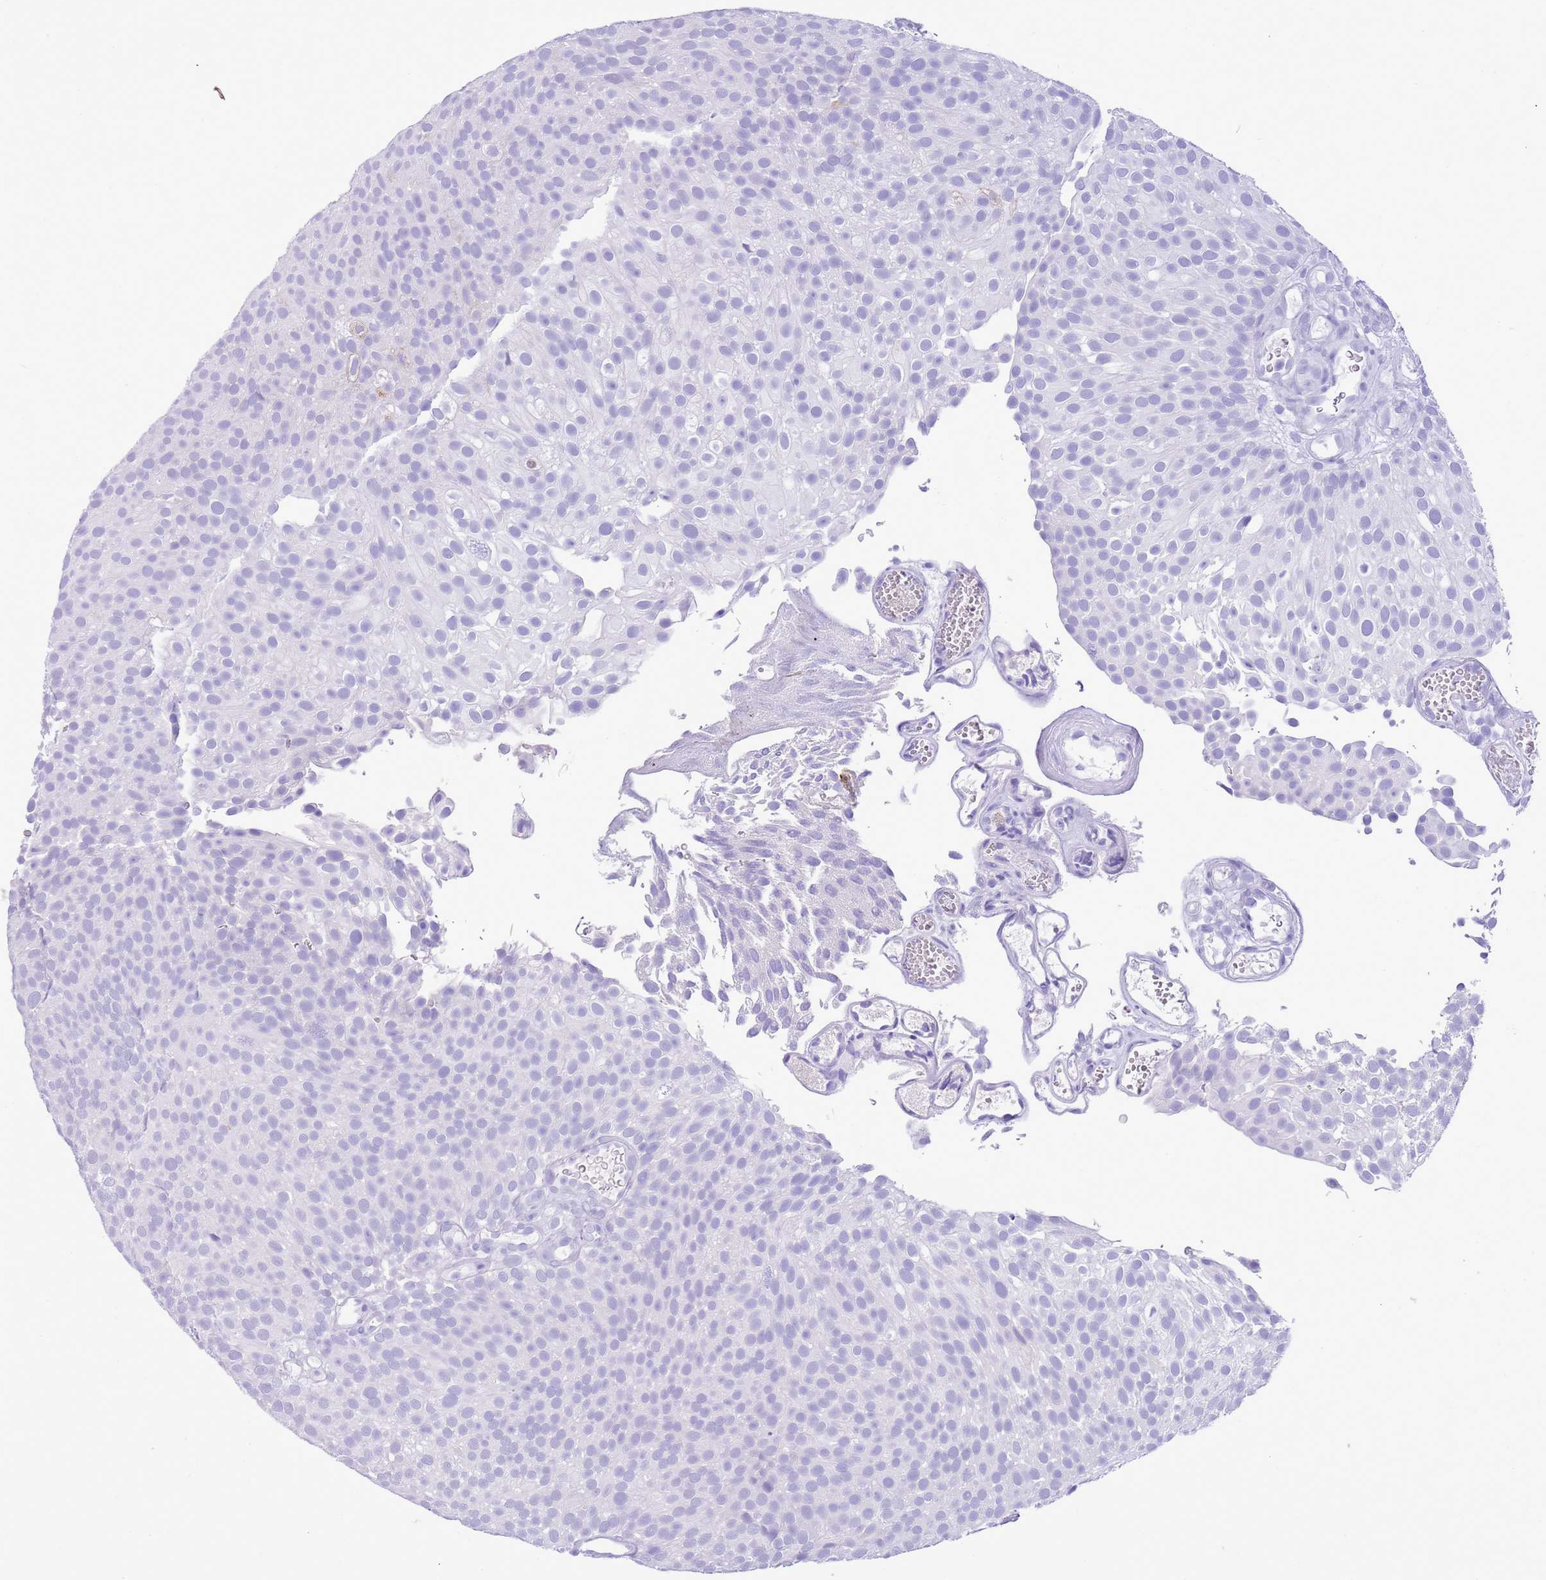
{"staining": {"intensity": "negative", "quantity": "none", "location": "none"}, "tissue": "urothelial cancer", "cell_type": "Tumor cells", "image_type": "cancer", "snomed": [{"axis": "morphology", "description": "Urothelial carcinoma, Low grade"}, {"axis": "topography", "description": "Urinary bladder"}], "caption": "Immunohistochemical staining of low-grade urothelial carcinoma displays no significant expression in tumor cells. (Stains: DAB (3,3'-diaminobenzidine) immunohistochemistry (IHC) with hematoxylin counter stain, Microscopy: brightfield microscopy at high magnification).", "gene": "TBC1D10B", "patient": {"sex": "male", "age": 78}}